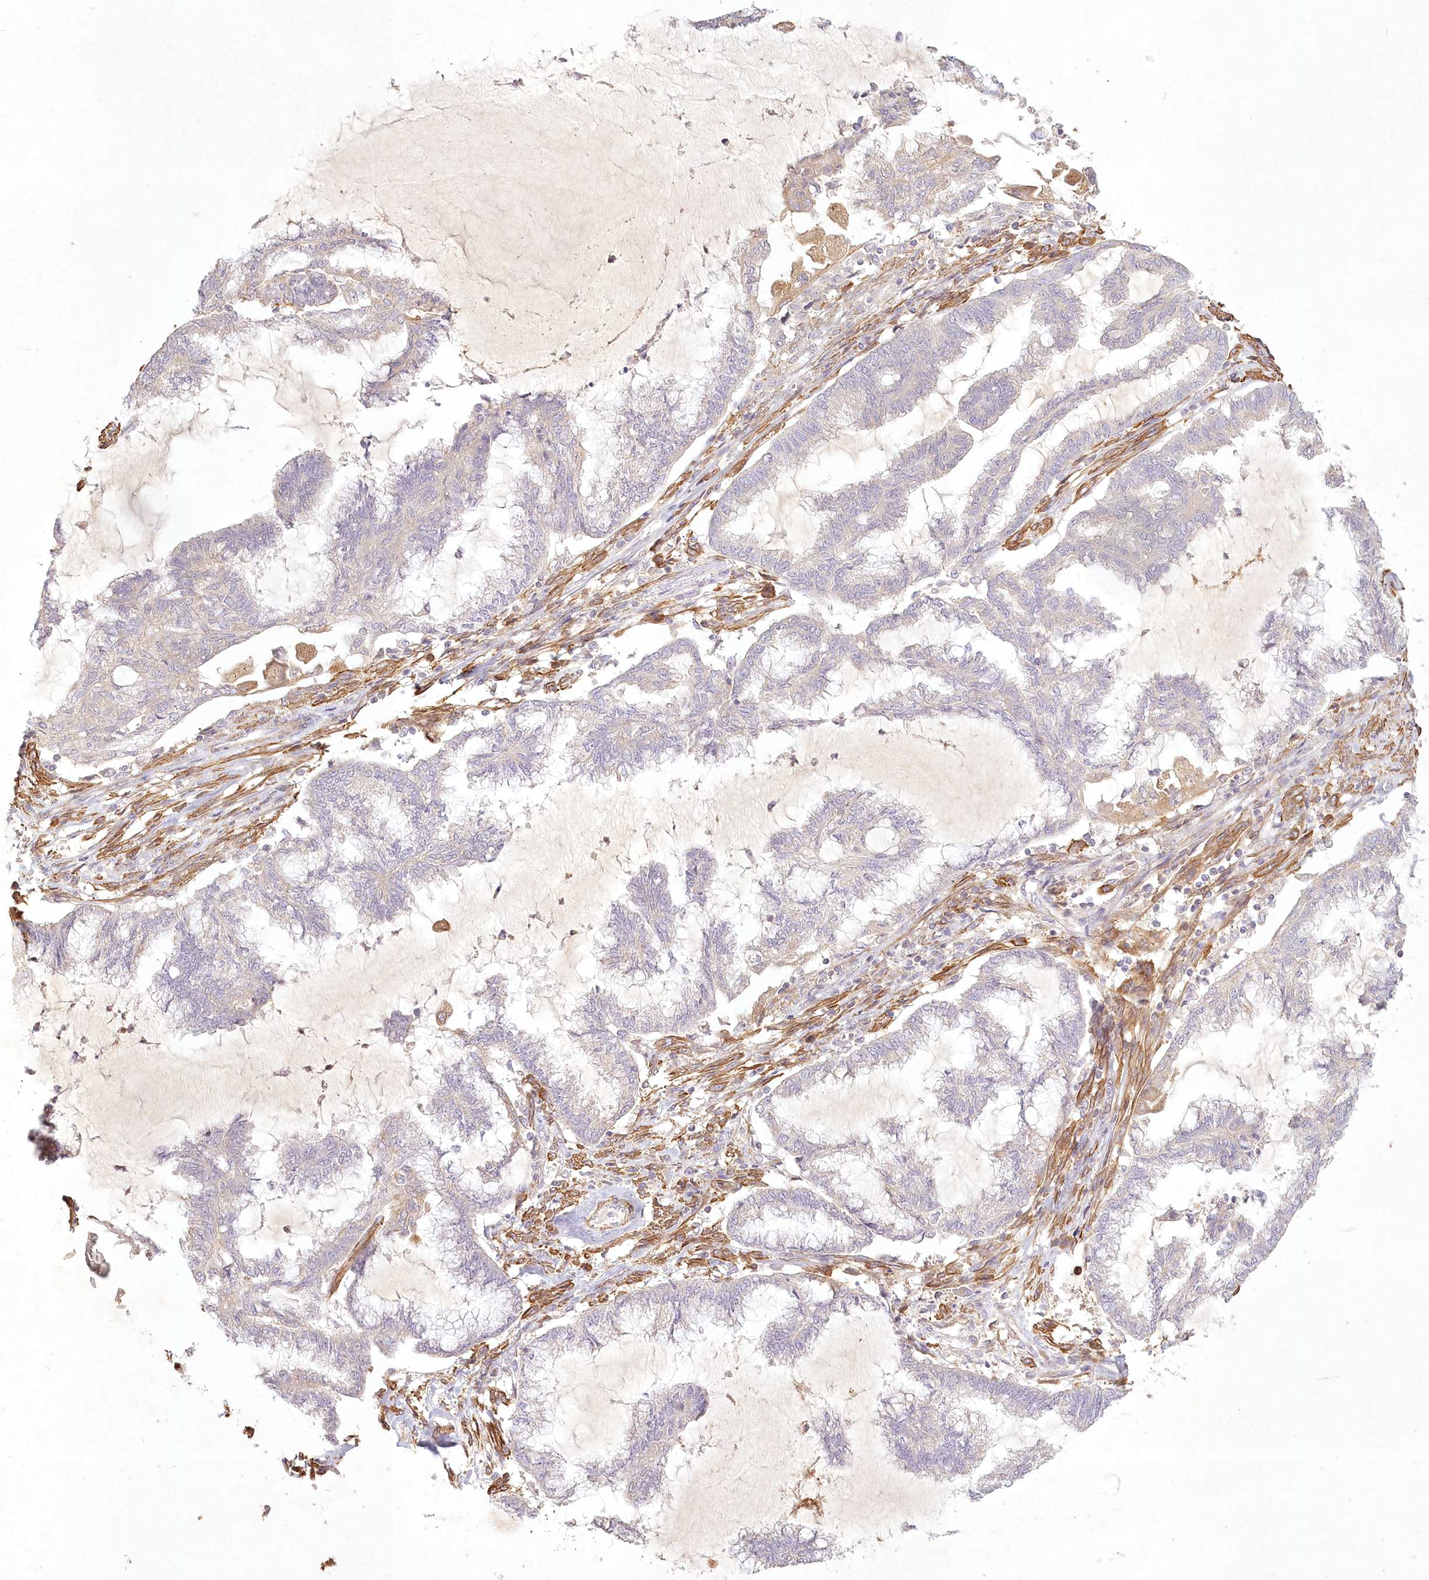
{"staining": {"intensity": "negative", "quantity": "none", "location": "none"}, "tissue": "endometrial cancer", "cell_type": "Tumor cells", "image_type": "cancer", "snomed": [{"axis": "morphology", "description": "Adenocarcinoma, NOS"}, {"axis": "topography", "description": "Endometrium"}], "caption": "Tumor cells are negative for brown protein staining in endometrial cancer.", "gene": "INPP4B", "patient": {"sex": "female", "age": 86}}